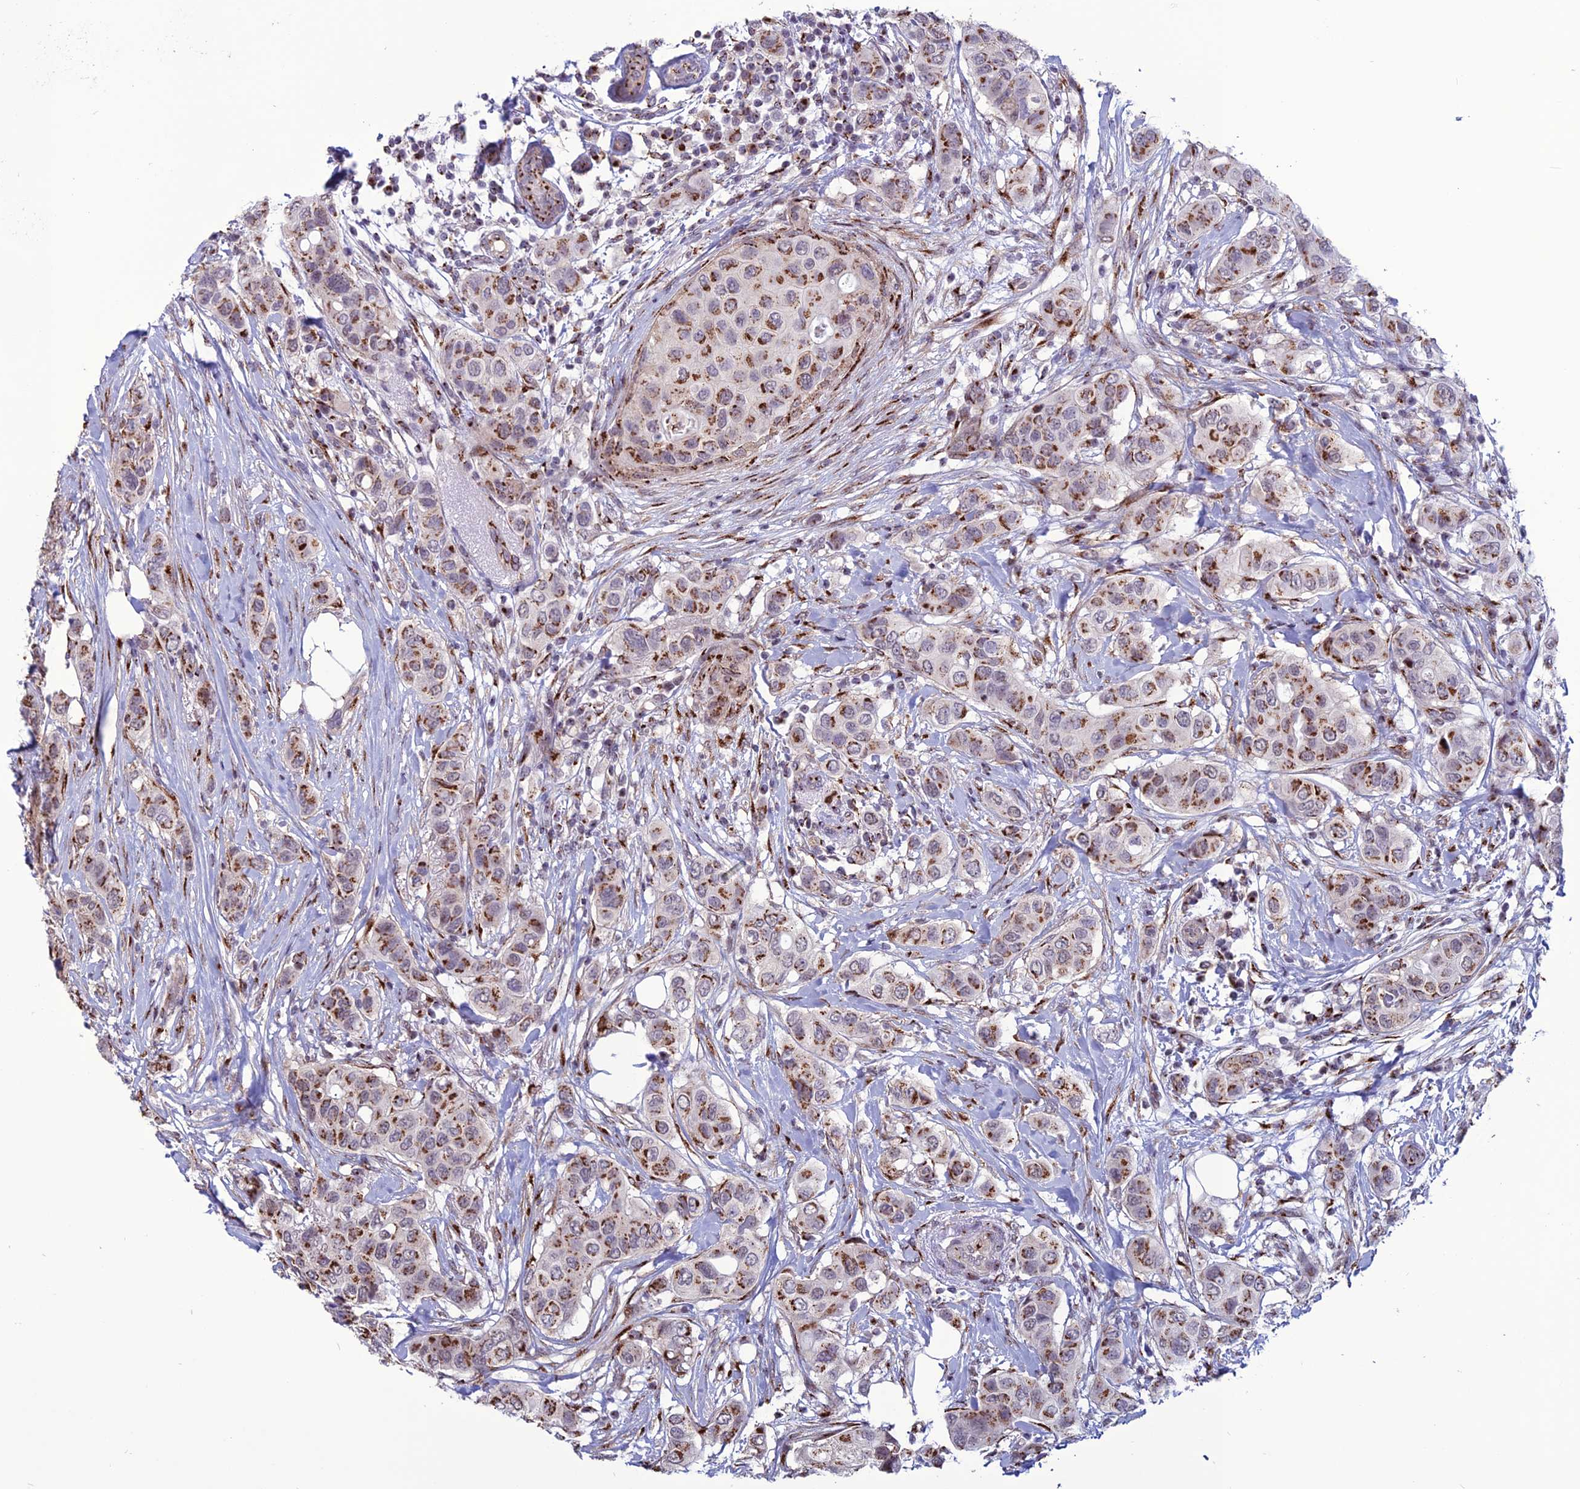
{"staining": {"intensity": "strong", "quantity": ">75%", "location": "cytoplasmic/membranous"}, "tissue": "breast cancer", "cell_type": "Tumor cells", "image_type": "cancer", "snomed": [{"axis": "morphology", "description": "Lobular carcinoma"}, {"axis": "topography", "description": "Breast"}], "caption": "Immunohistochemistry micrograph of neoplastic tissue: breast lobular carcinoma stained using IHC reveals high levels of strong protein expression localized specifically in the cytoplasmic/membranous of tumor cells, appearing as a cytoplasmic/membranous brown color.", "gene": "PLEKHA4", "patient": {"sex": "female", "age": 51}}